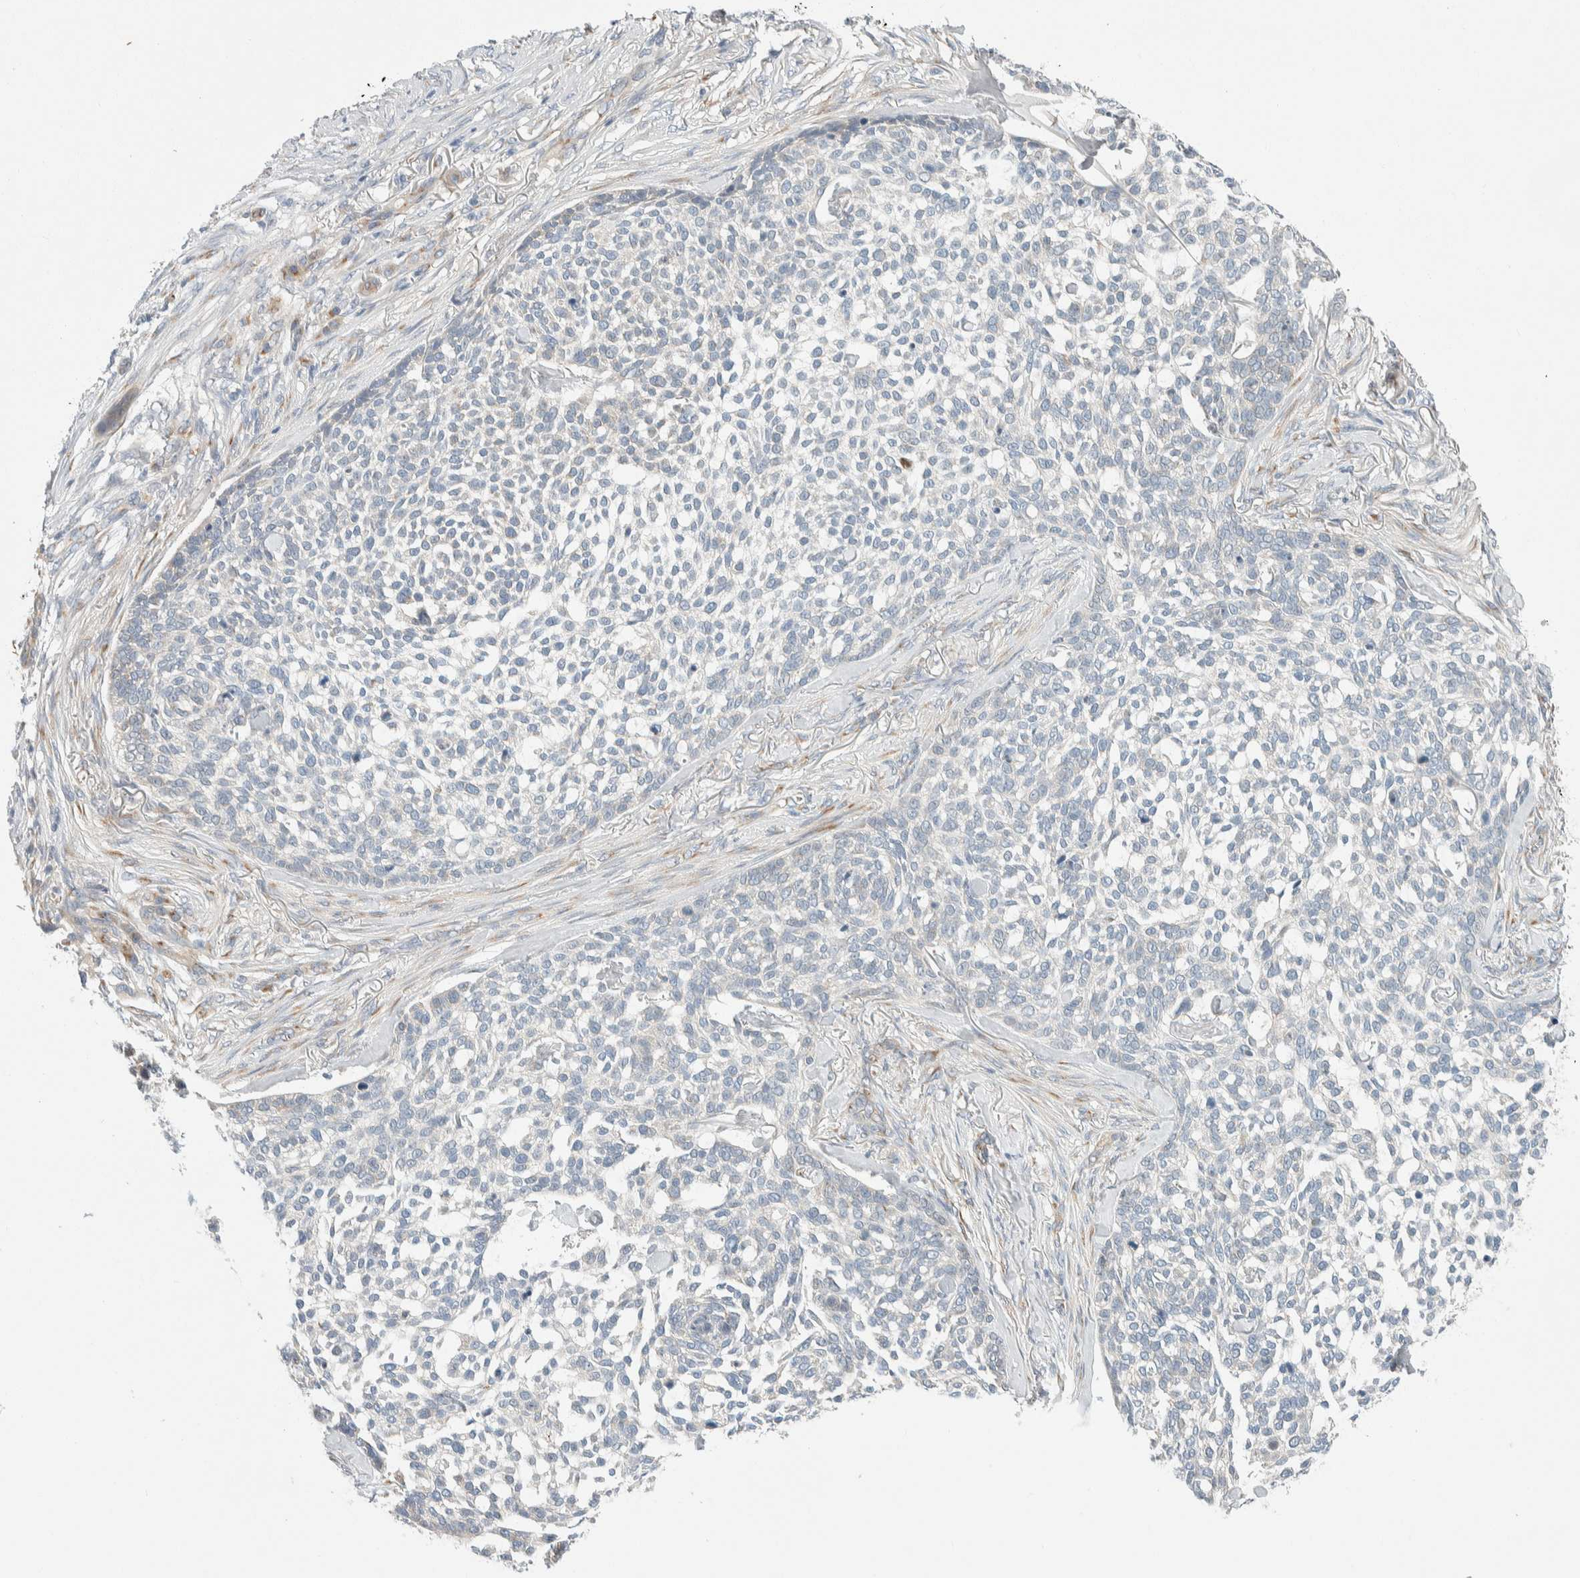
{"staining": {"intensity": "negative", "quantity": "none", "location": "none"}, "tissue": "skin cancer", "cell_type": "Tumor cells", "image_type": "cancer", "snomed": [{"axis": "morphology", "description": "Basal cell carcinoma"}, {"axis": "topography", "description": "Skin"}], "caption": "Immunohistochemistry (IHC) of skin cancer exhibits no expression in tumor cells.", "gene": "TMEM184B", "patient": {"sex": "female", "age": 64}}